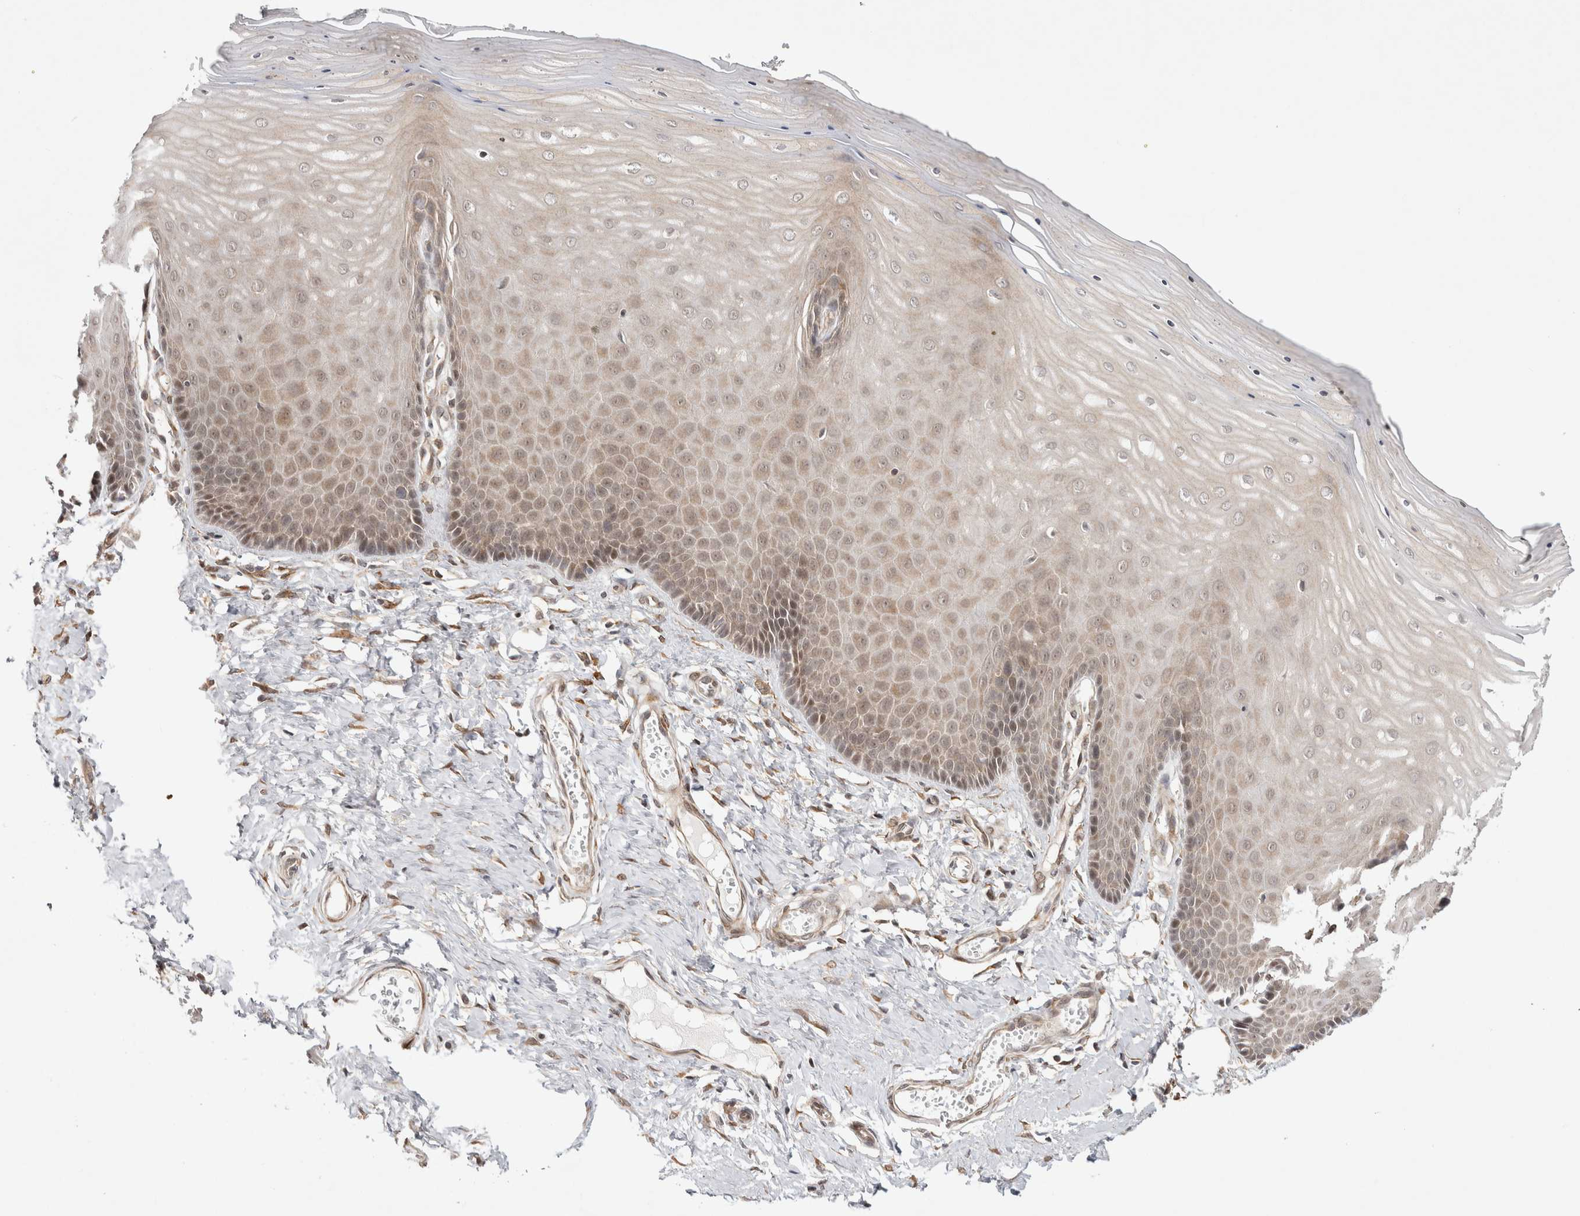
{"staining": {"intensity": "negative", "quantity": "none", "location": "none"}, "tissue": "cervix", "cell_type": "Glandular cells", "image_type": "normal", "snomed": [{"axis": "morphology", "description": "Normal tissue, NOS"}, {"axis": "topography", "description": "Cervix"}], "caption": "This is an immunohistochemistry image of normal cervix. There is no expression in glandular cells.", "gene": "ZNF318", "patient": {"sex": "female", "age": 55}}